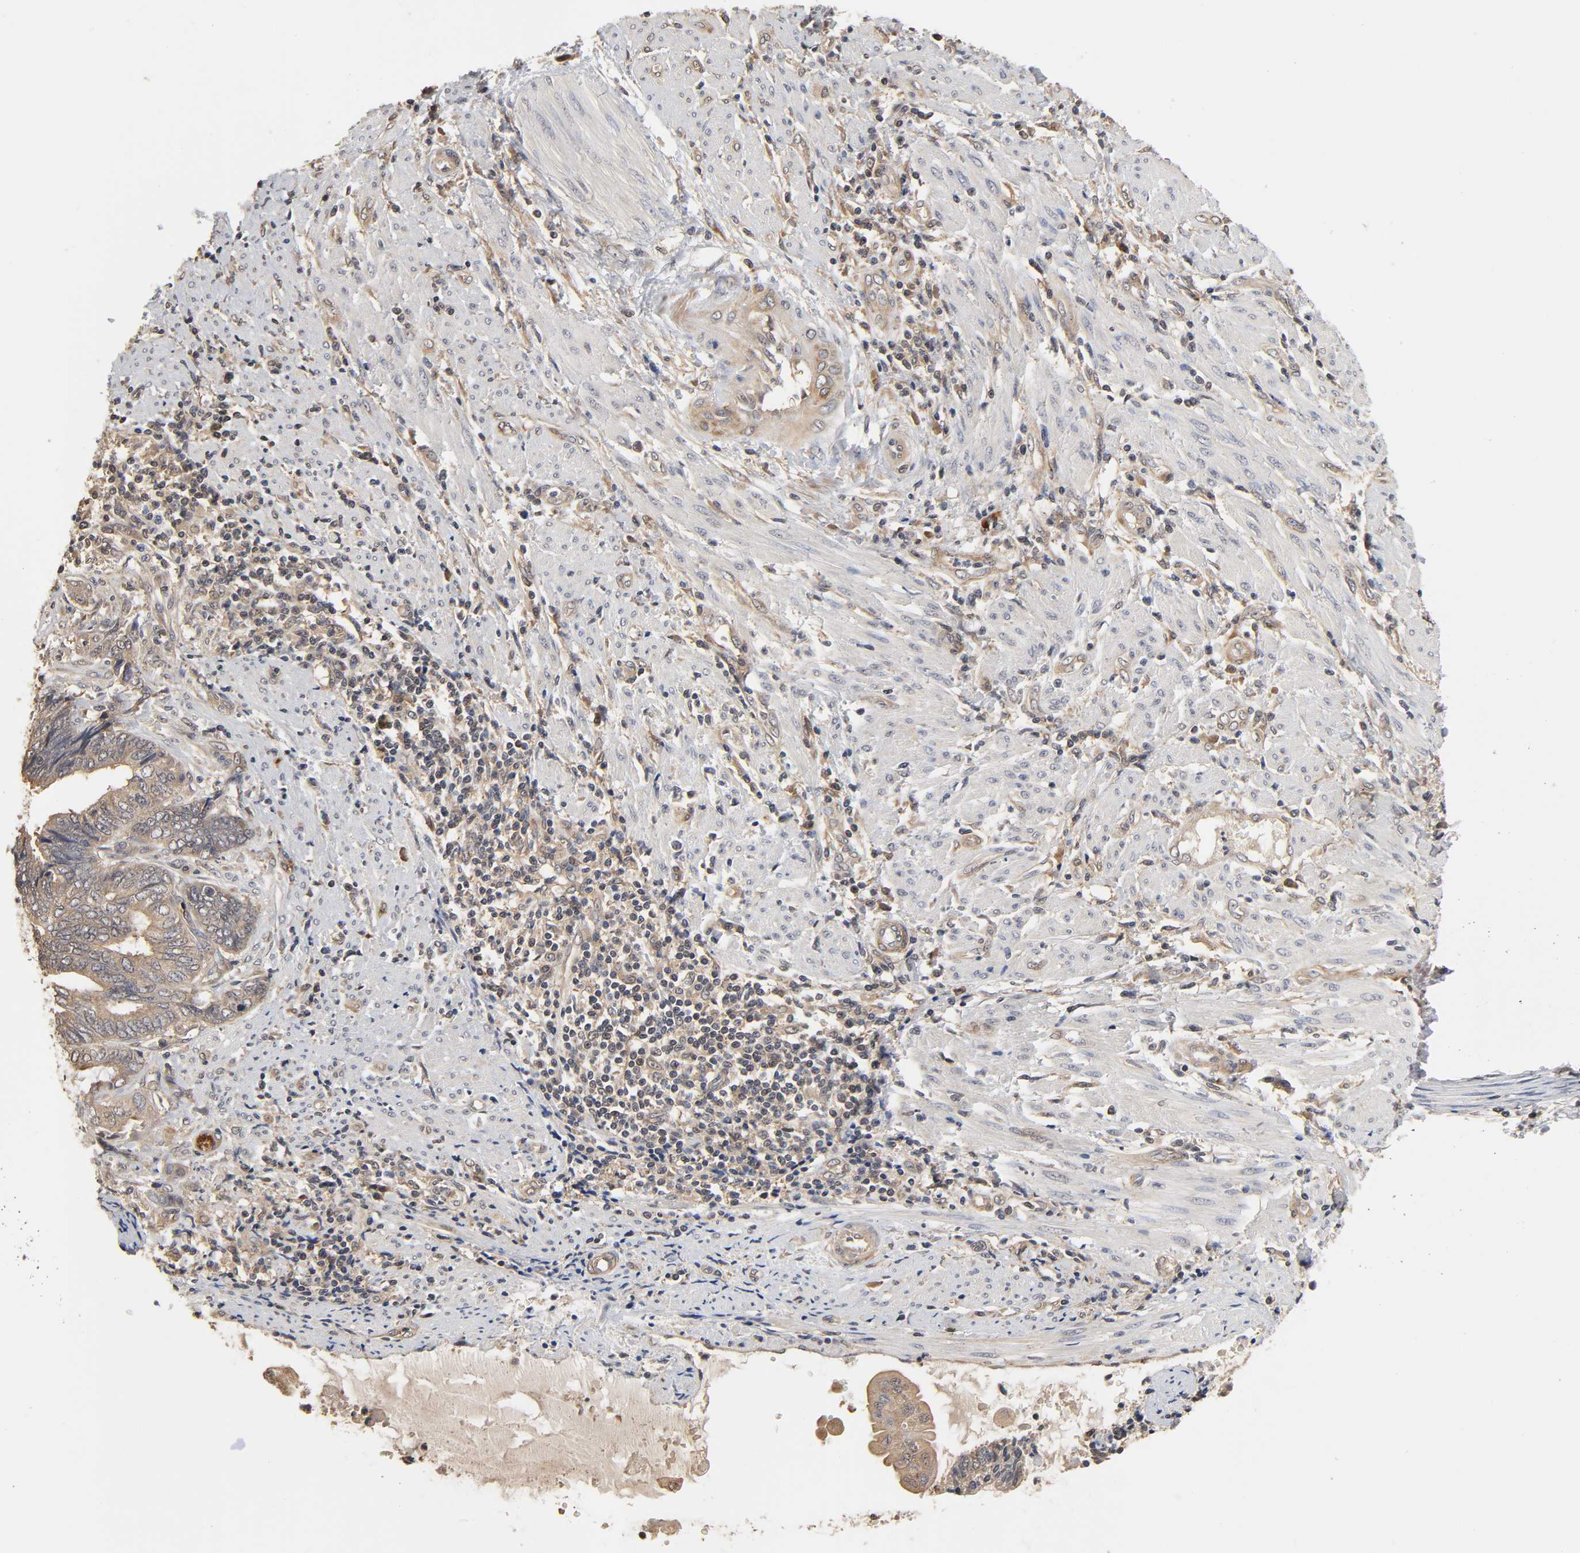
{"staining": {"intensity": "weak", "quantity": ">75%", "location": "cytoplasmic/membranous"}, "tissue": "endometrial cancer", "cell_type": "Tumor cells", "image_type": "cancer", "snomed": [{"axis": "morphology", "description": "Adenocarcinoma, NOS"}, {"axis": "topography", "description": "Uterus"}, {"axis": "topography", "description": "Endometrium"}], "caption": "Immunohistochemistry image of neoplastic tissue: adenocarcinoma (endometrial) stained using IHC demonstrates low levels of weak protein expression localized specifically in the cytoplasmic/membranous of tumor cells, appearing as a cytoplasmic/membranous brown color.", "gene": "PDE5A", "patient": {"sex": "female", "age": 70}}